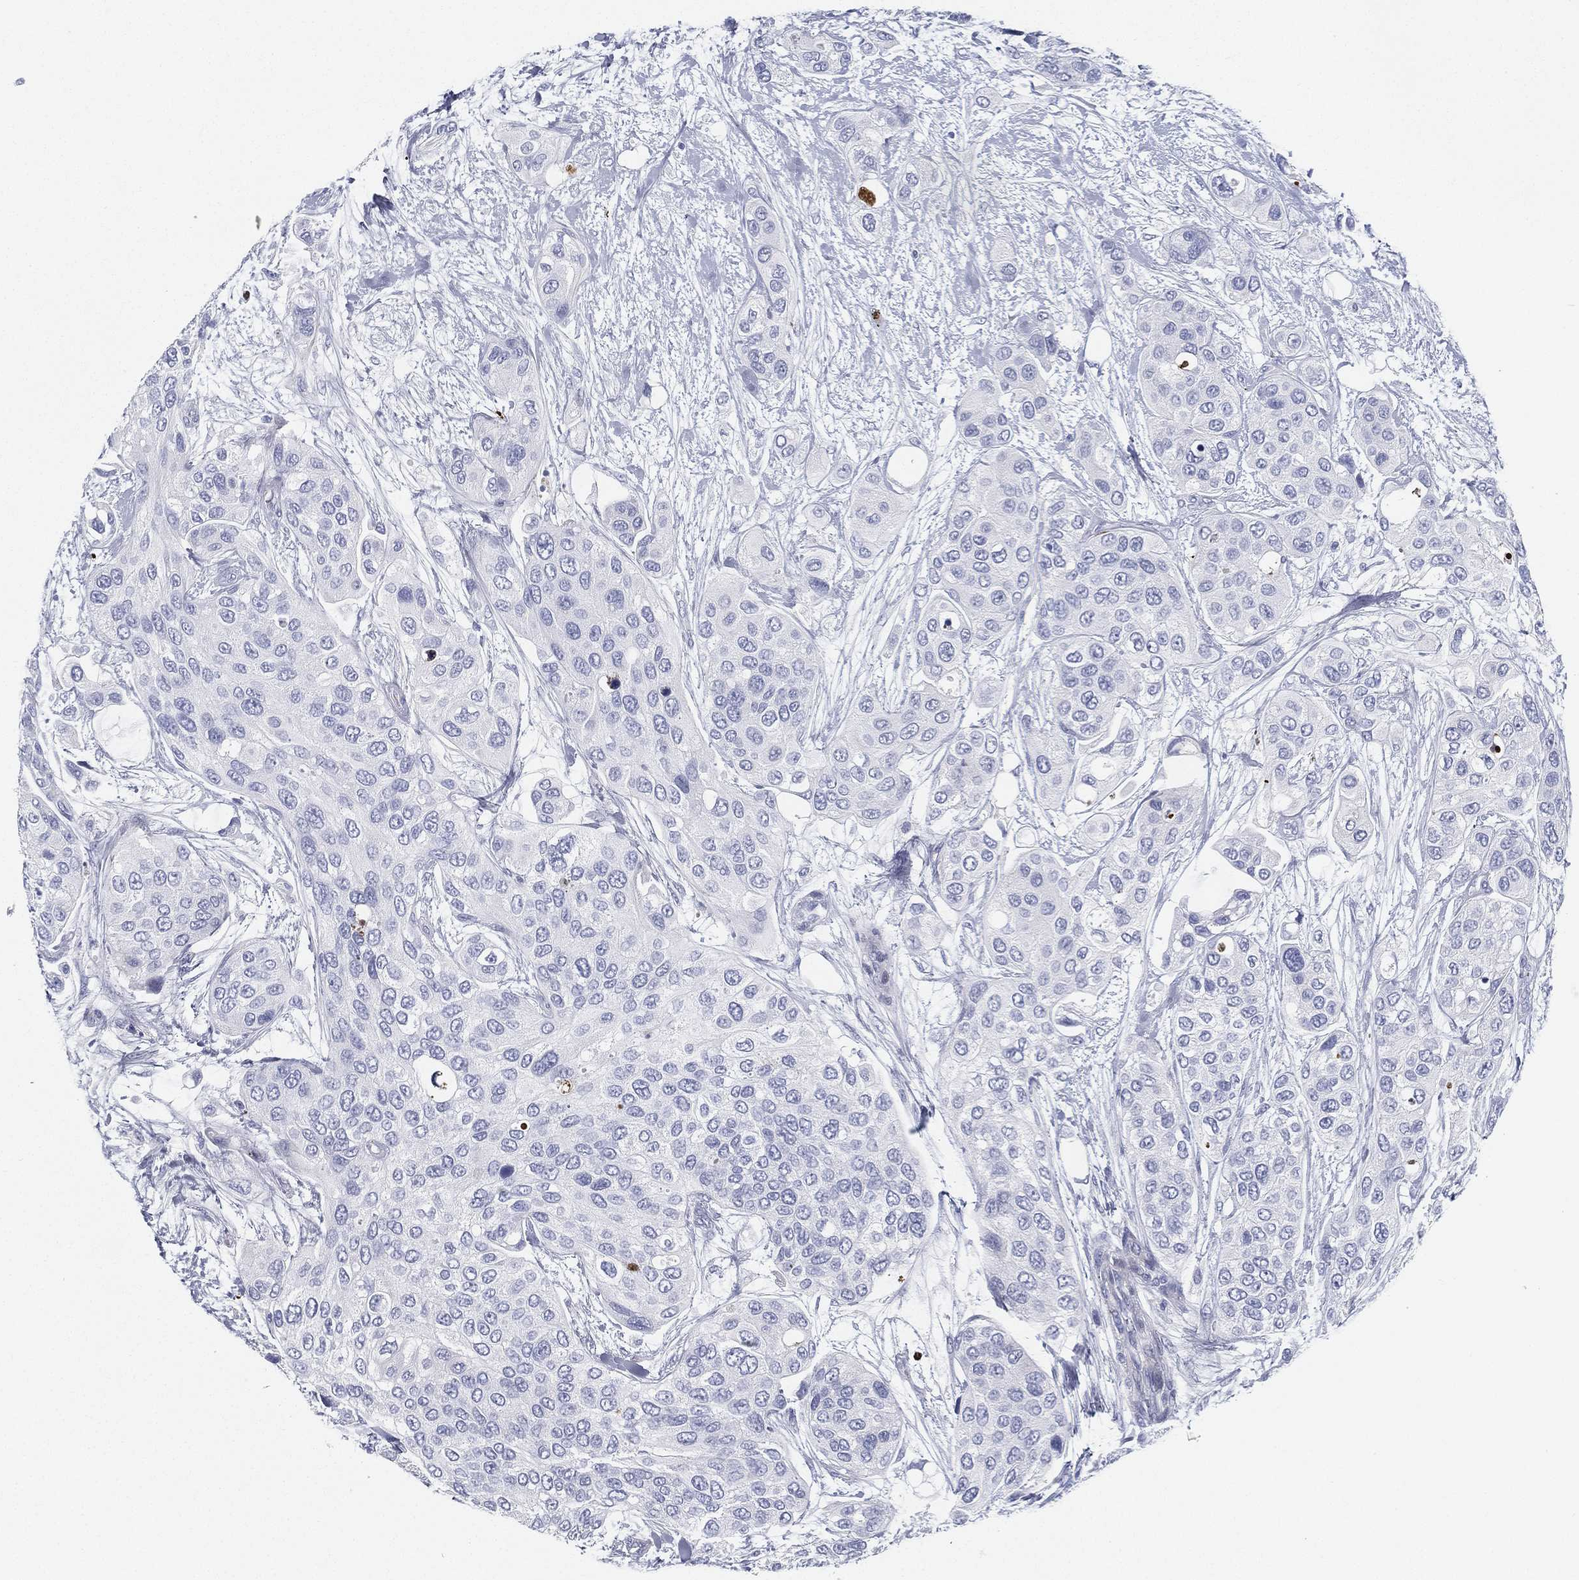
{"staining": {"intensity": "negative", "quantity": "none", "location": "none"}, "tissue": "urothelial cancer", "cell_type": "Tumor cells", "image_type": "cancer", "snomed": [{"axis": "morphology", "description": "Urothelial carcinoma, High grade"}, {"axis": "topography", "description": "Urinary bladder"}], "caption": "A histopathology image of high-grade urothelial carcinoma stained for a protein exhibits no brown staining in tumor cells. The staining is performed using DAB (3,3'-diaminobenzidine) brown chromogen with nuclei counter-stained in using hematoxylin.", "gene": "SPPL2C", "patient": {"sex": "male", "age": 77}}